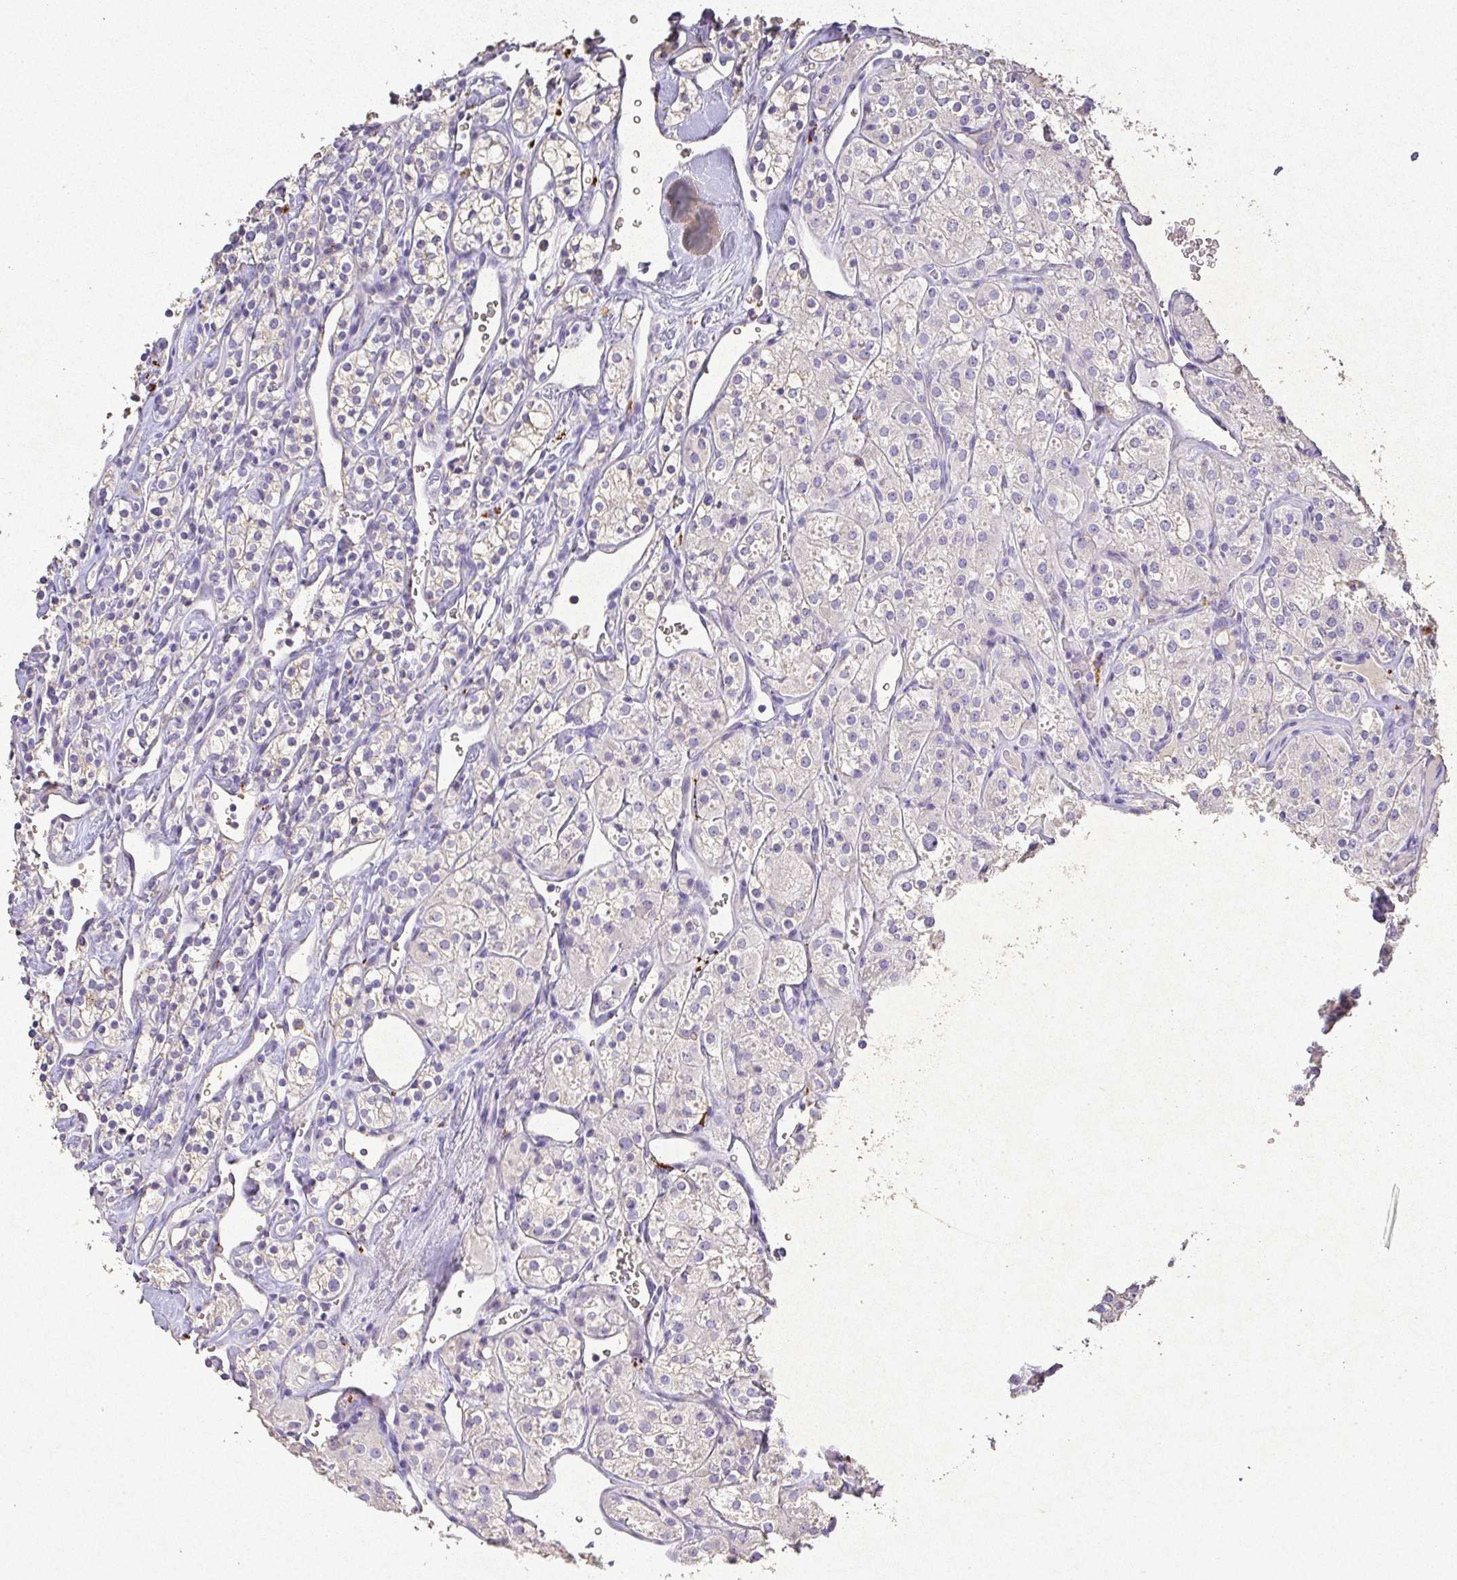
{"staining": {"intensity": "negative", "quantity": "none", "location": "none"}, "tissue": "renal cancer", "cell_type": "Tumor cells", "image_type": "cancer", "snomed": [{"axis": "morphology", "description": "Adenocarcinoma, NOS"}, {"axis": "topography", "description": "Kidney"}], "caption": "The photomicrograph demonstrates no significant staining in tumor cells of adenocarcinoma (renal).", "gene": "RPS2", "patient": {"sex": "male", "age": 77}}